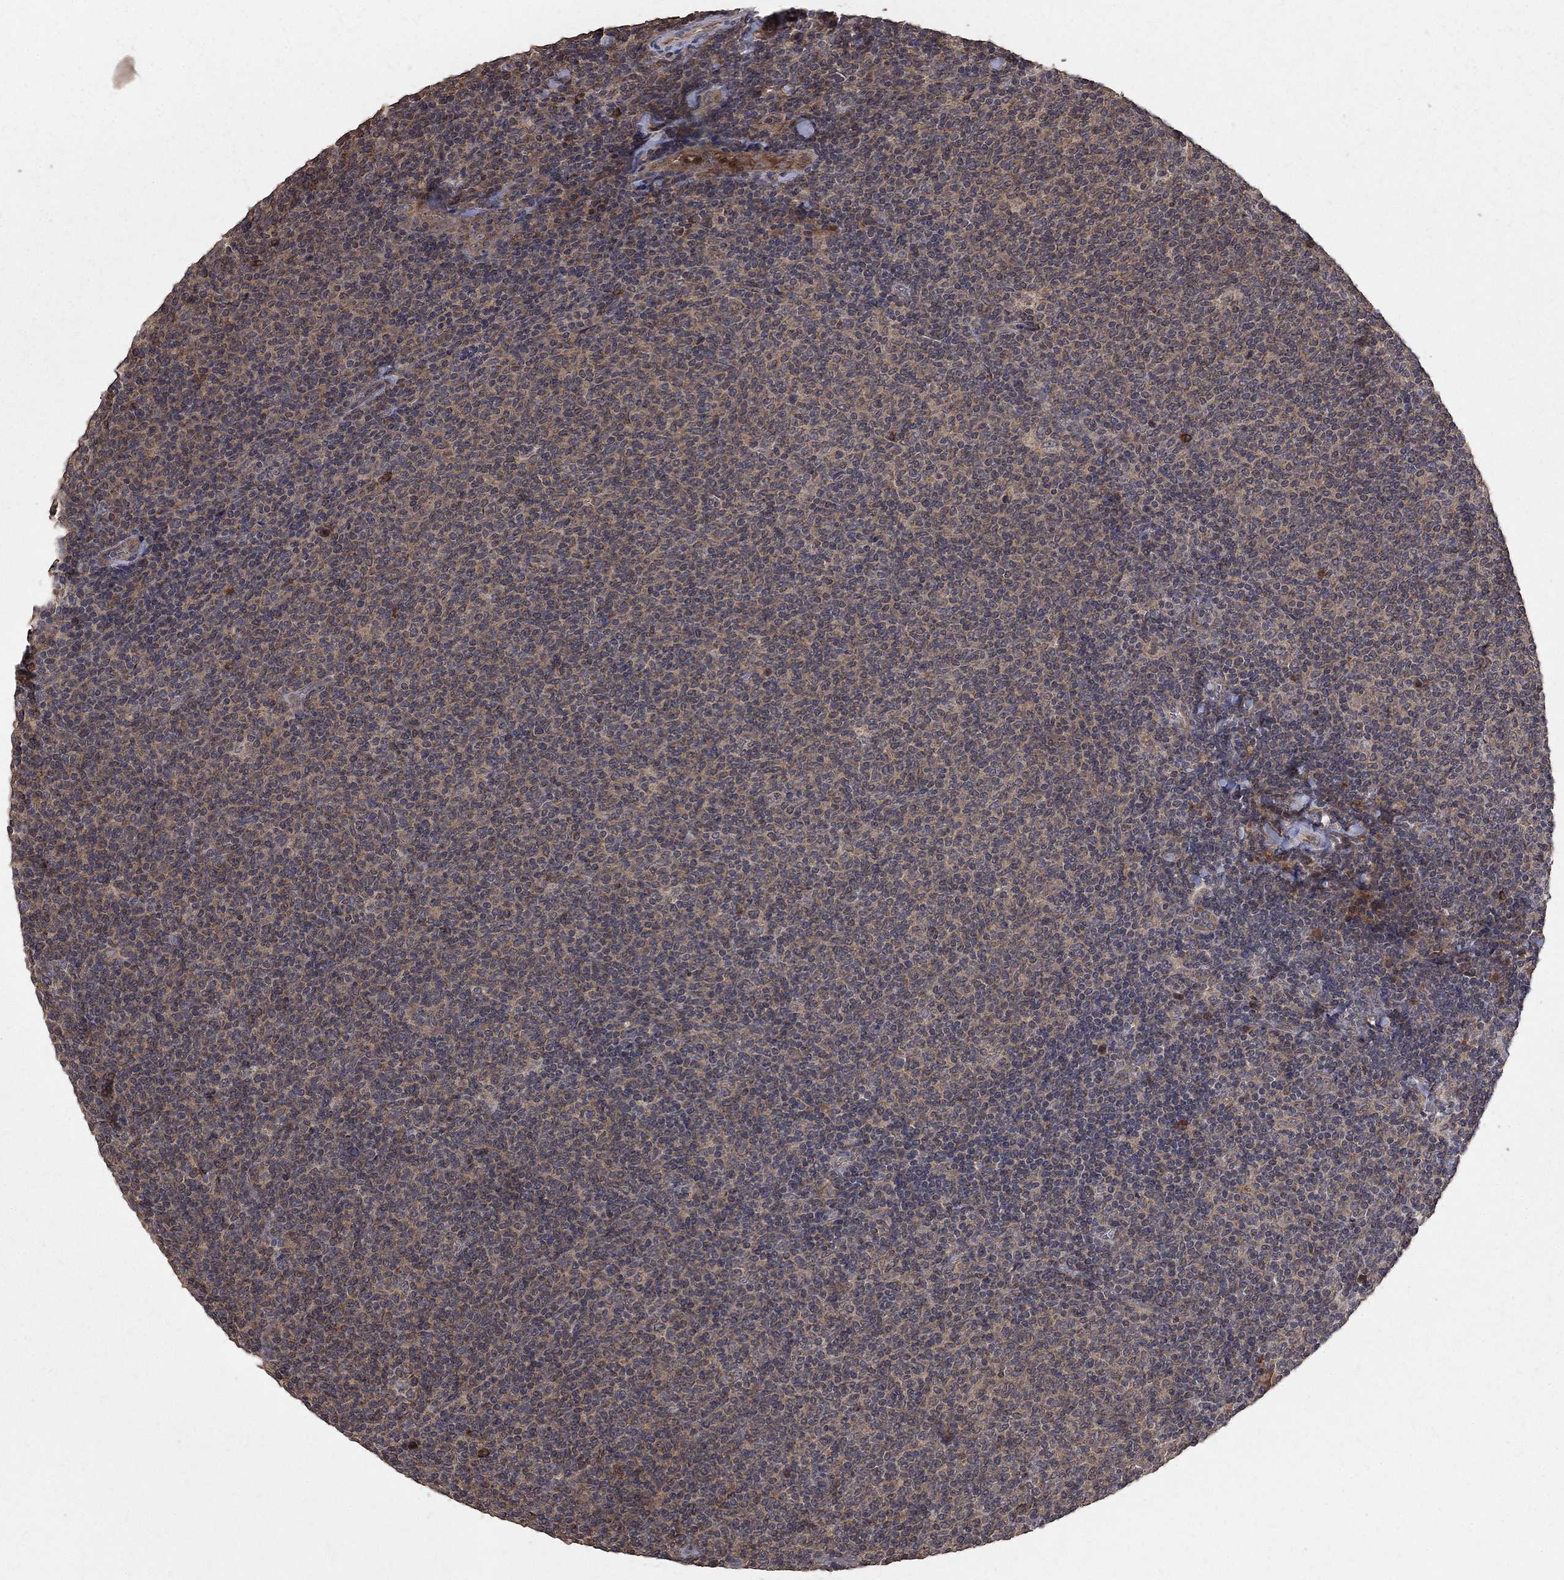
{"staining": {"intensity": "weak", "quantity": ">75%", "location": "cytoplasmic/membranous"}, "tissue": "lymphoma", "cell_type": "Tumor cells", "image_type": "cancer", "snomed": [{"axis": "morphology", "description": "Malignant lymphoma, non-Hodgkin's type, Low grade"}, {"axis": "topography", "description": "Lymph node"}], "caption": "This photomicrograph displays immunohistochemistry (IHC) staining of human lymphoma, with low weak cytoplasmic/membranous staining in about >75% of tumor cells.", "gene": "C17orf75", "patient": {"sex": "male", "age": 52}}